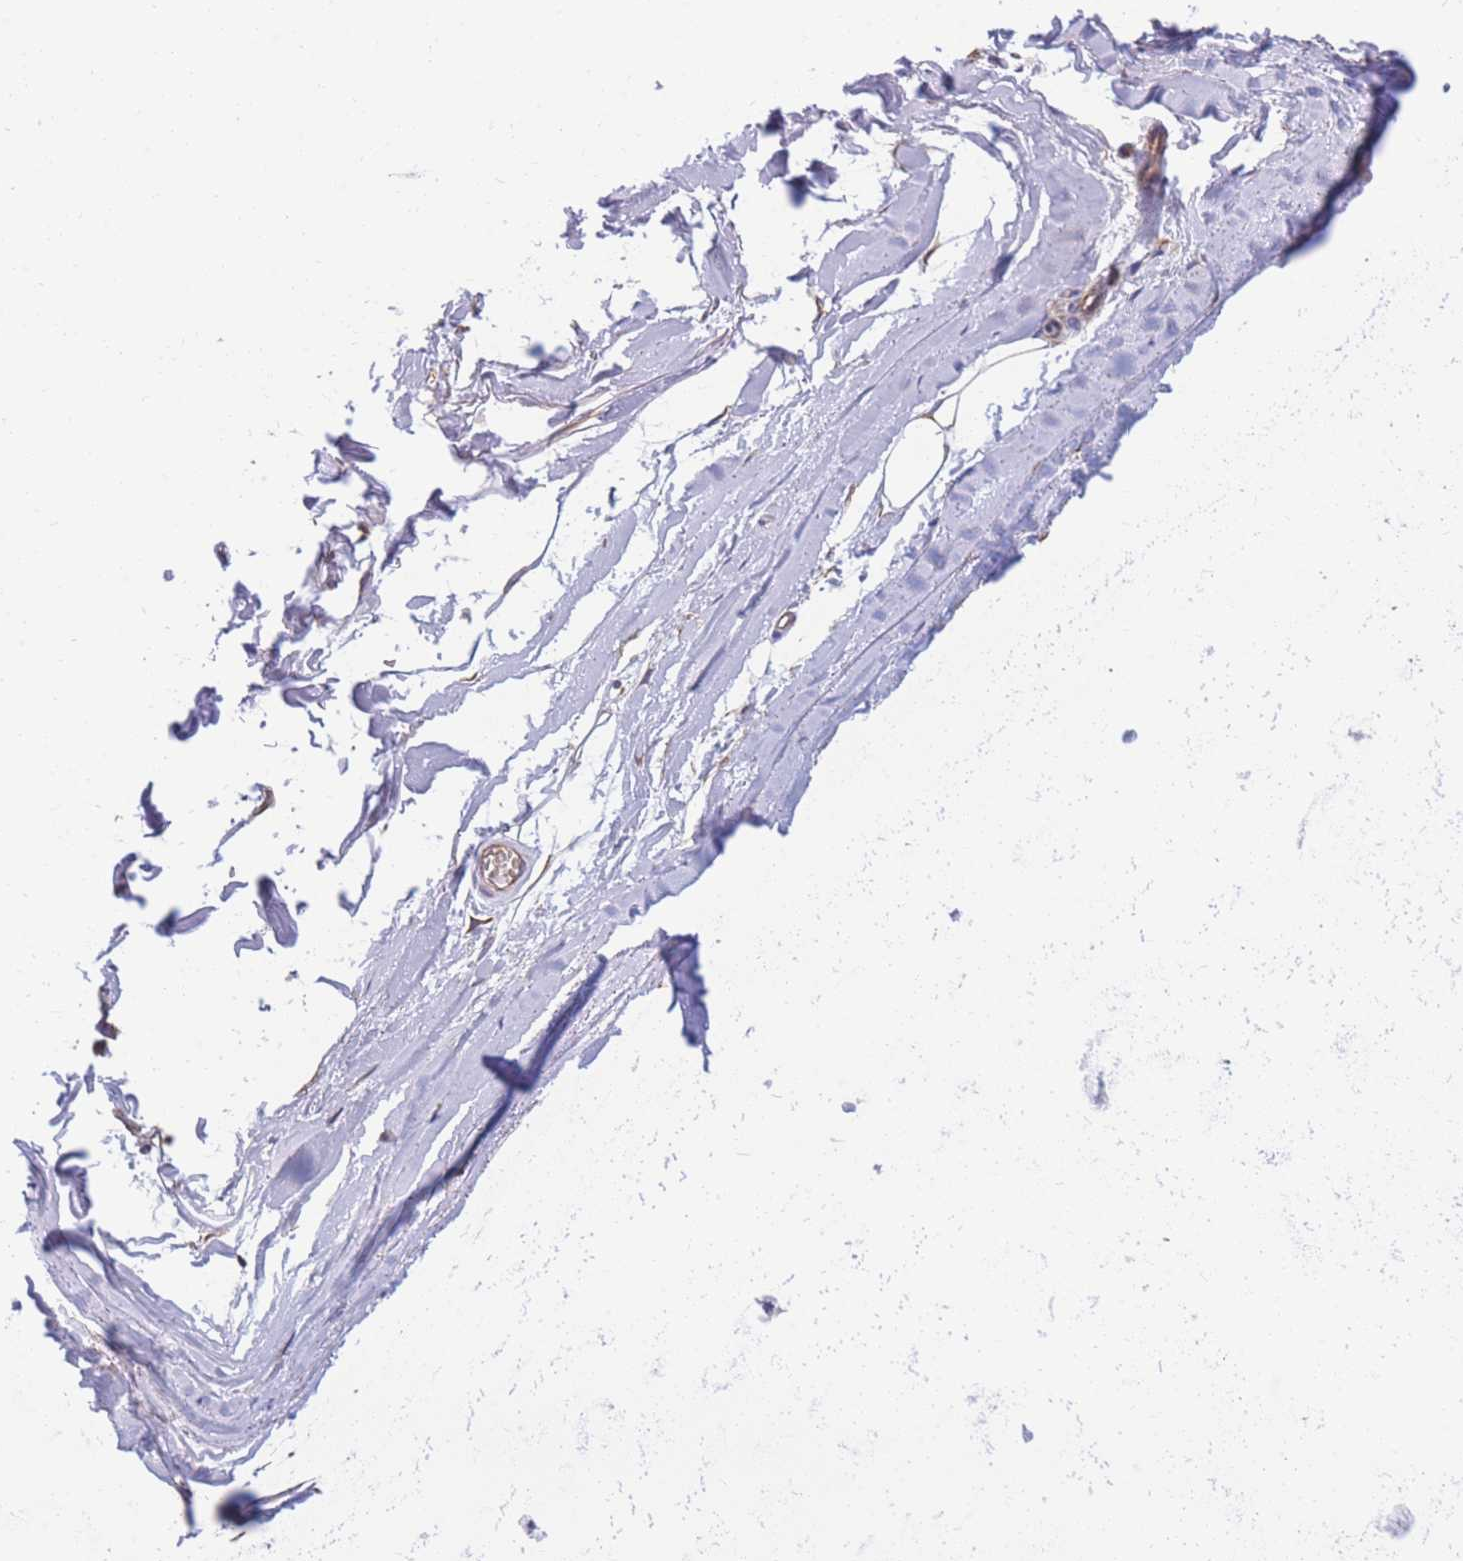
{"staining": {"intensity": "negative", "quantity": "none", "location": "none"}, "tissue": "adipose tissue", "cell_type": "Adipocytes", "image_type": "normal", "snomed": [{"axis": "morphology", "description": "Normal tissue, NOS"}, {"axis": "topography", "description": "Cartilage tissue"}], "caption": "The immunohistochemistry (IHC) photomicrograph has no significant positivity in adipocytes of adipose tissue.", "gene": "MRPS9", "patient": {"sex": "male", "age": 73}}